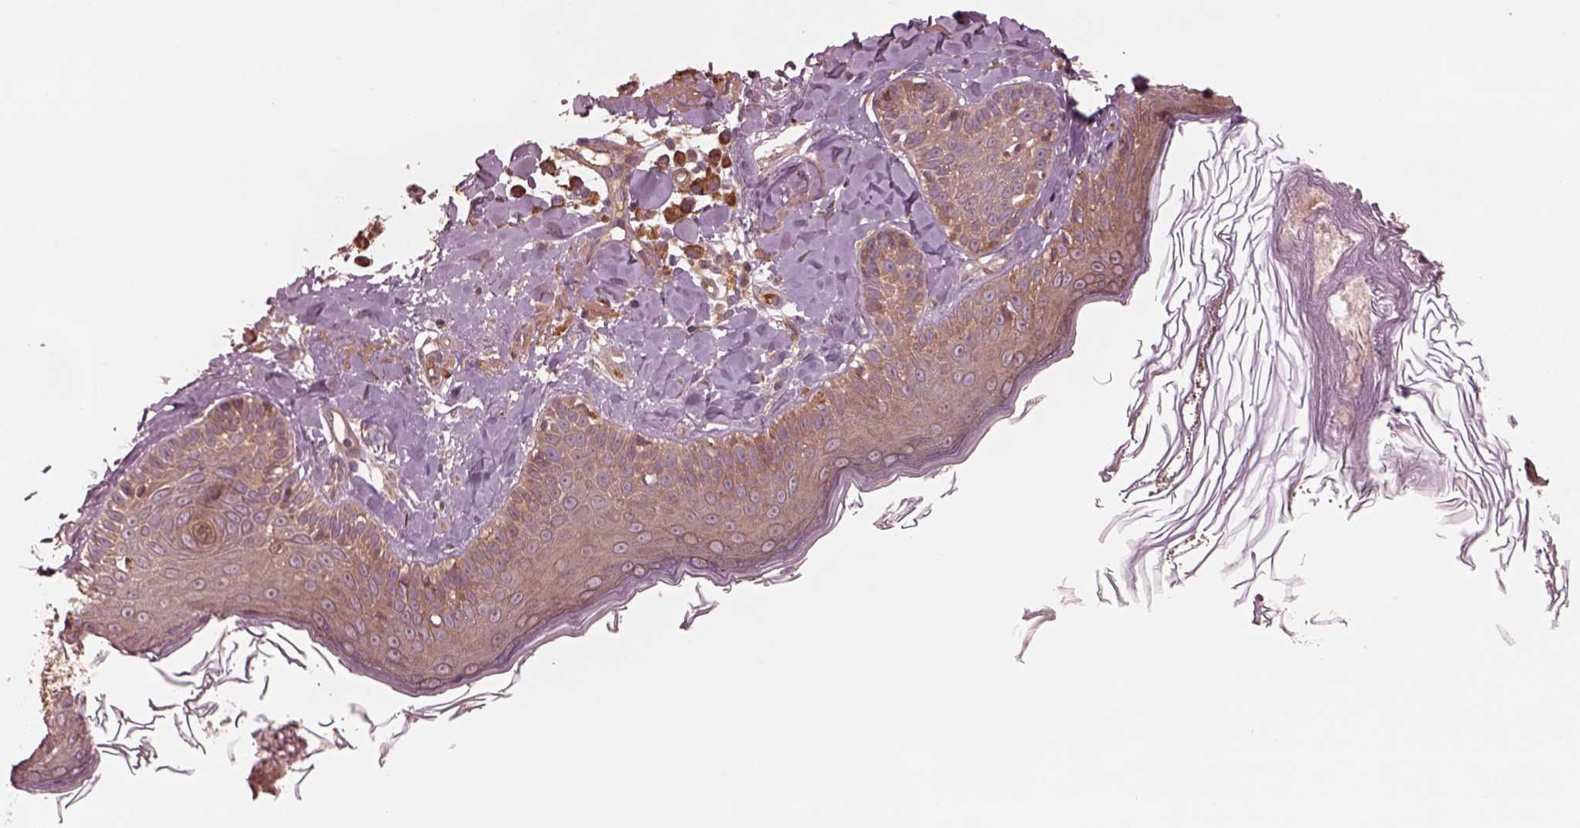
{"staining": {"intensity": "weak", "quantity": ">75%", "location": "cytoplasmic/membranous"}, "tissue": "skin", "cell_type": "Fibroblasts", "image_type": "normal", "snomed": [{"axis": "morphology", "description": "Normal tissue, NOS"}, {"axis": "topography", "description": "Skin"}], "caption": "An IHC photomicrograph of normal tissue is shown. Protein staining in brown shows weak cytoplasmic/membranous positivity in skin within fibroblasts. The protein of interest is shown in brown color, while the nuclei are stained blue.", "gene": "ASCC2", "patient": {"sex": "male", "age": 73}}